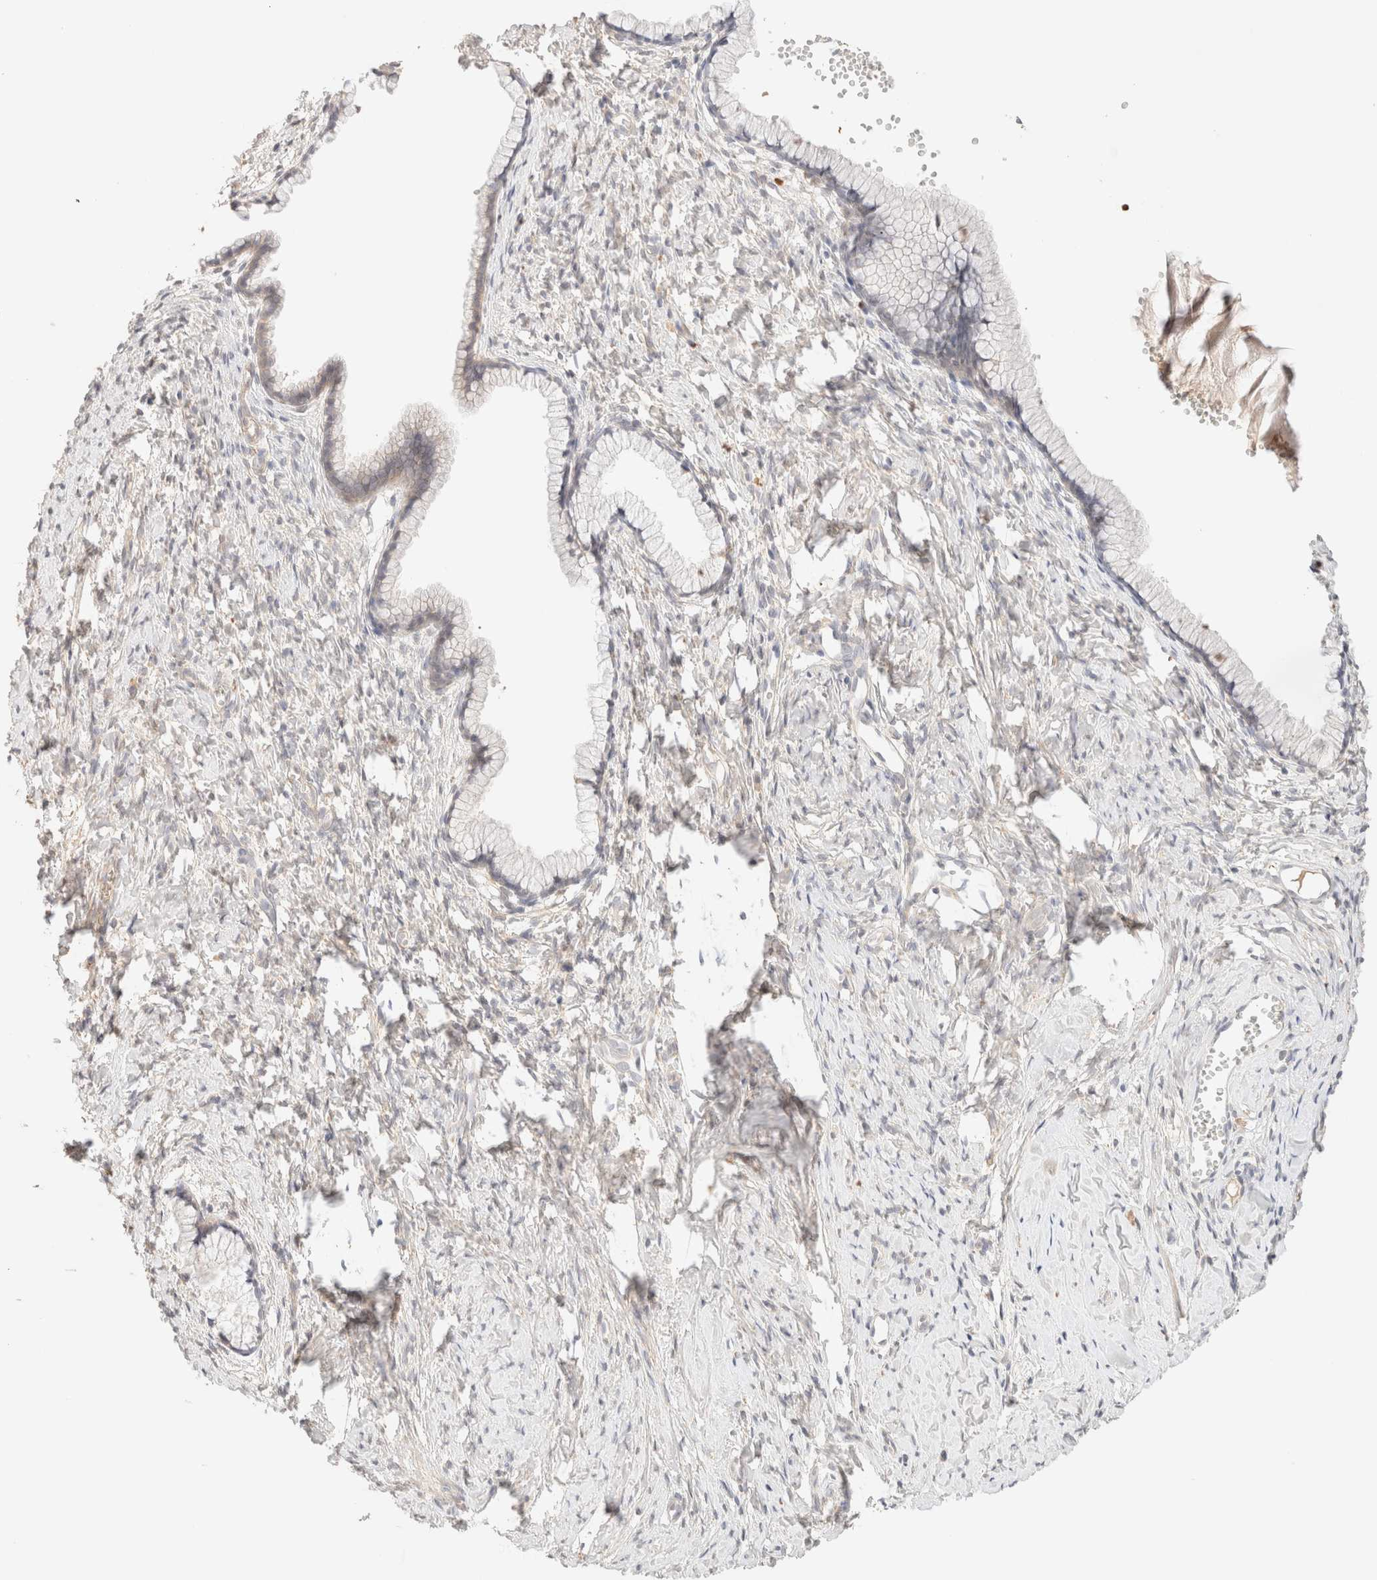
{"staining": {"intensity": "weak", "quantity": "<25%", "location": "cytoplasmic/membranous"}, "tissue": "cervix", "cell_type": "Glandular cells", "image_type": "normal", "snomed": [{"axis": "morphology", "description": "Normal tissue, NOS"}, {"axis": "topography", "description": "Cervix"}], "caption": "Protein analysis of benign cervix shows no significant positivity in glandular cells.", "gene": "SARM1", "patient": {"sex": "female", "age": 75}}